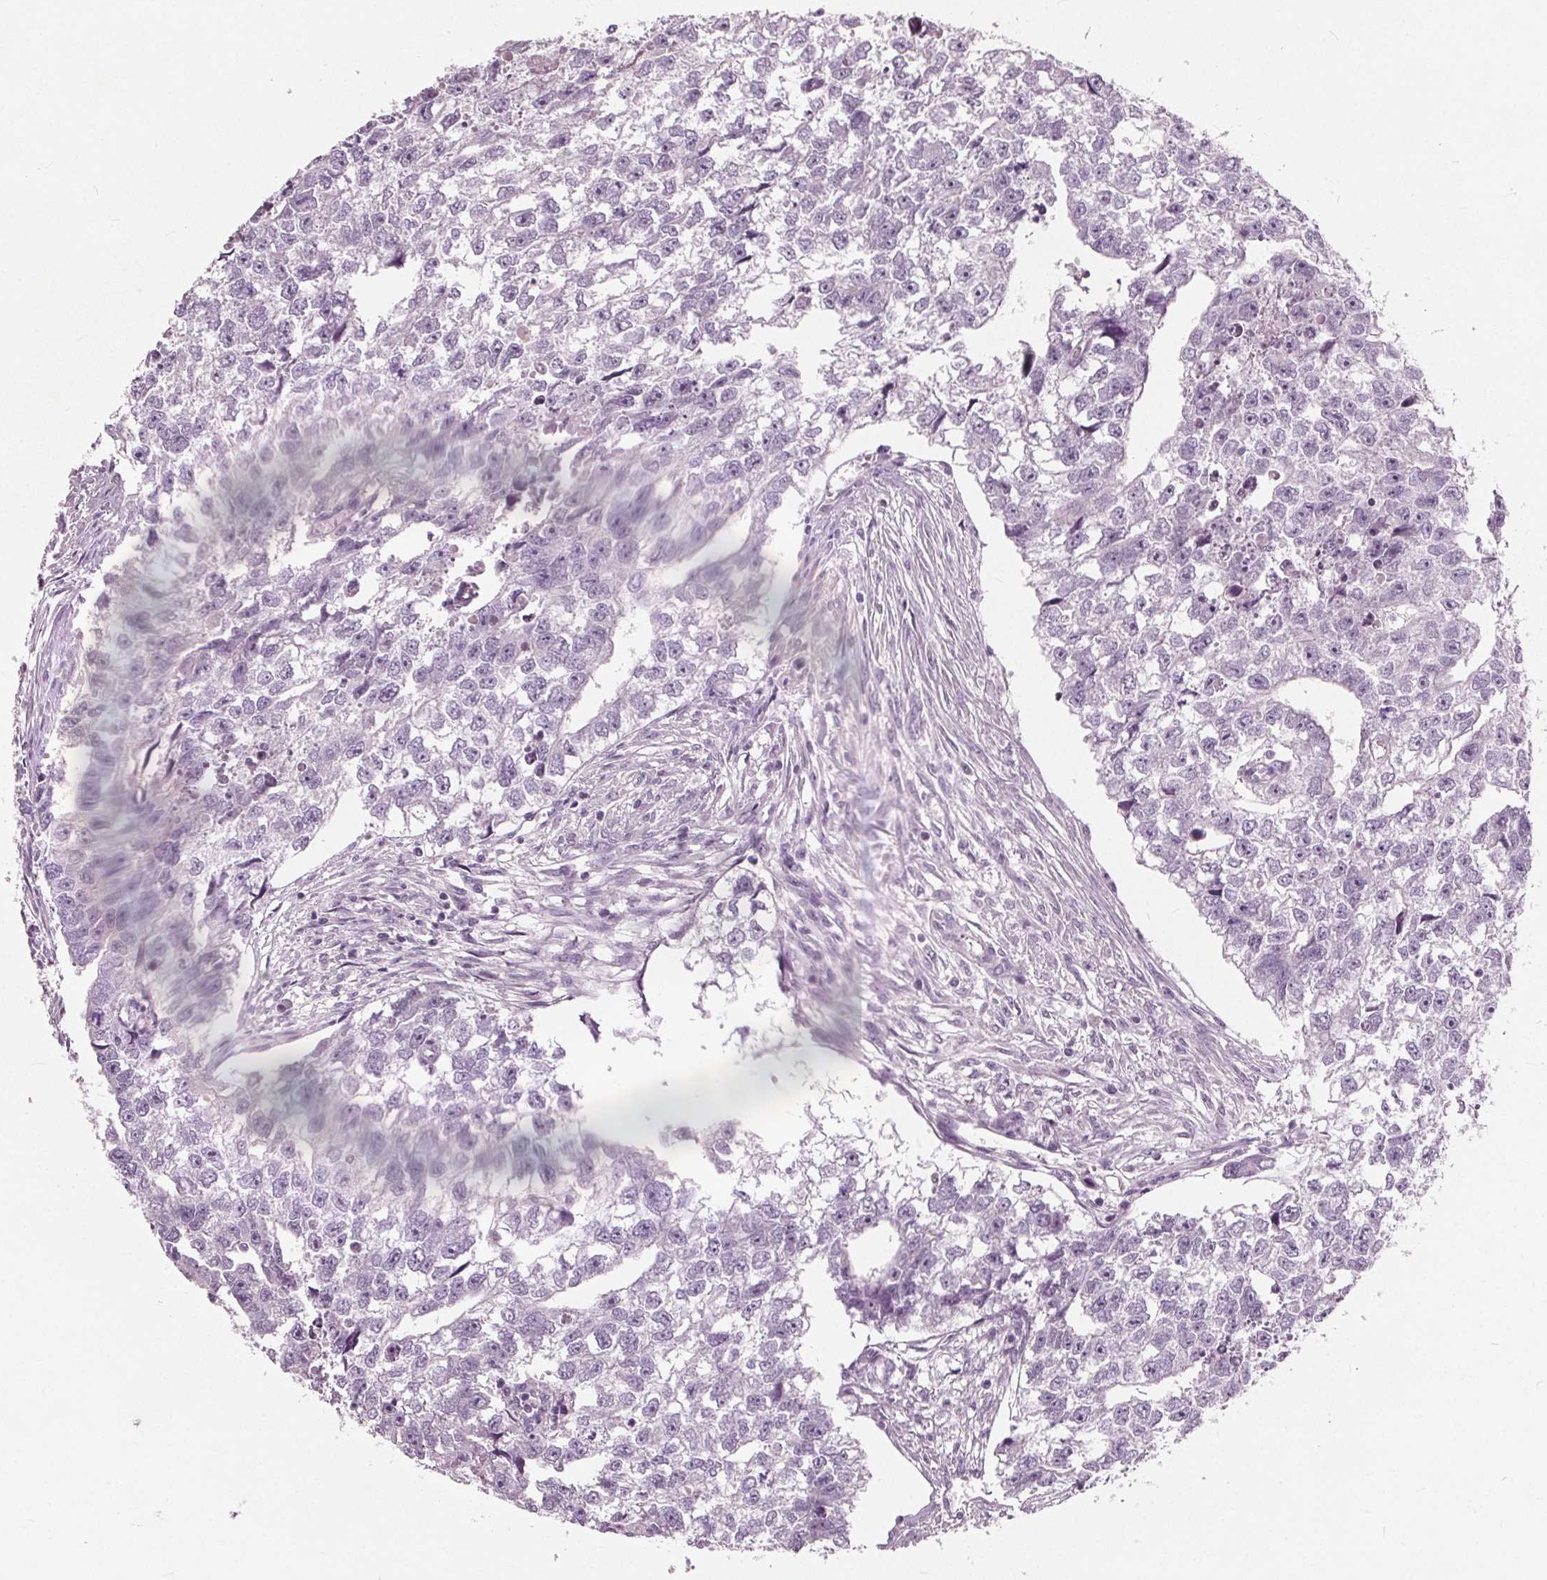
{"staining": {"intensity": "negative", "quantity": "none", "location": "none"}, "tissue": "testis cancer", "cell_type": "Tumor cells", "image_type": "cancer", "snomed": [{"axis": "morphology", "description": "Carcinoma, Embryonal, NOS"}, {"axis": "morphology", "description": "Teratoma, malignant, NOS"}, {"axis": "topography", "description": "Testis"}], "caption": "Testis embryonal carcinoma was stained to show a protein in brown. There is no significant expression in tumor cells.", "gene": "TKFC", "patient": {"sex": "male", "age": 44}}